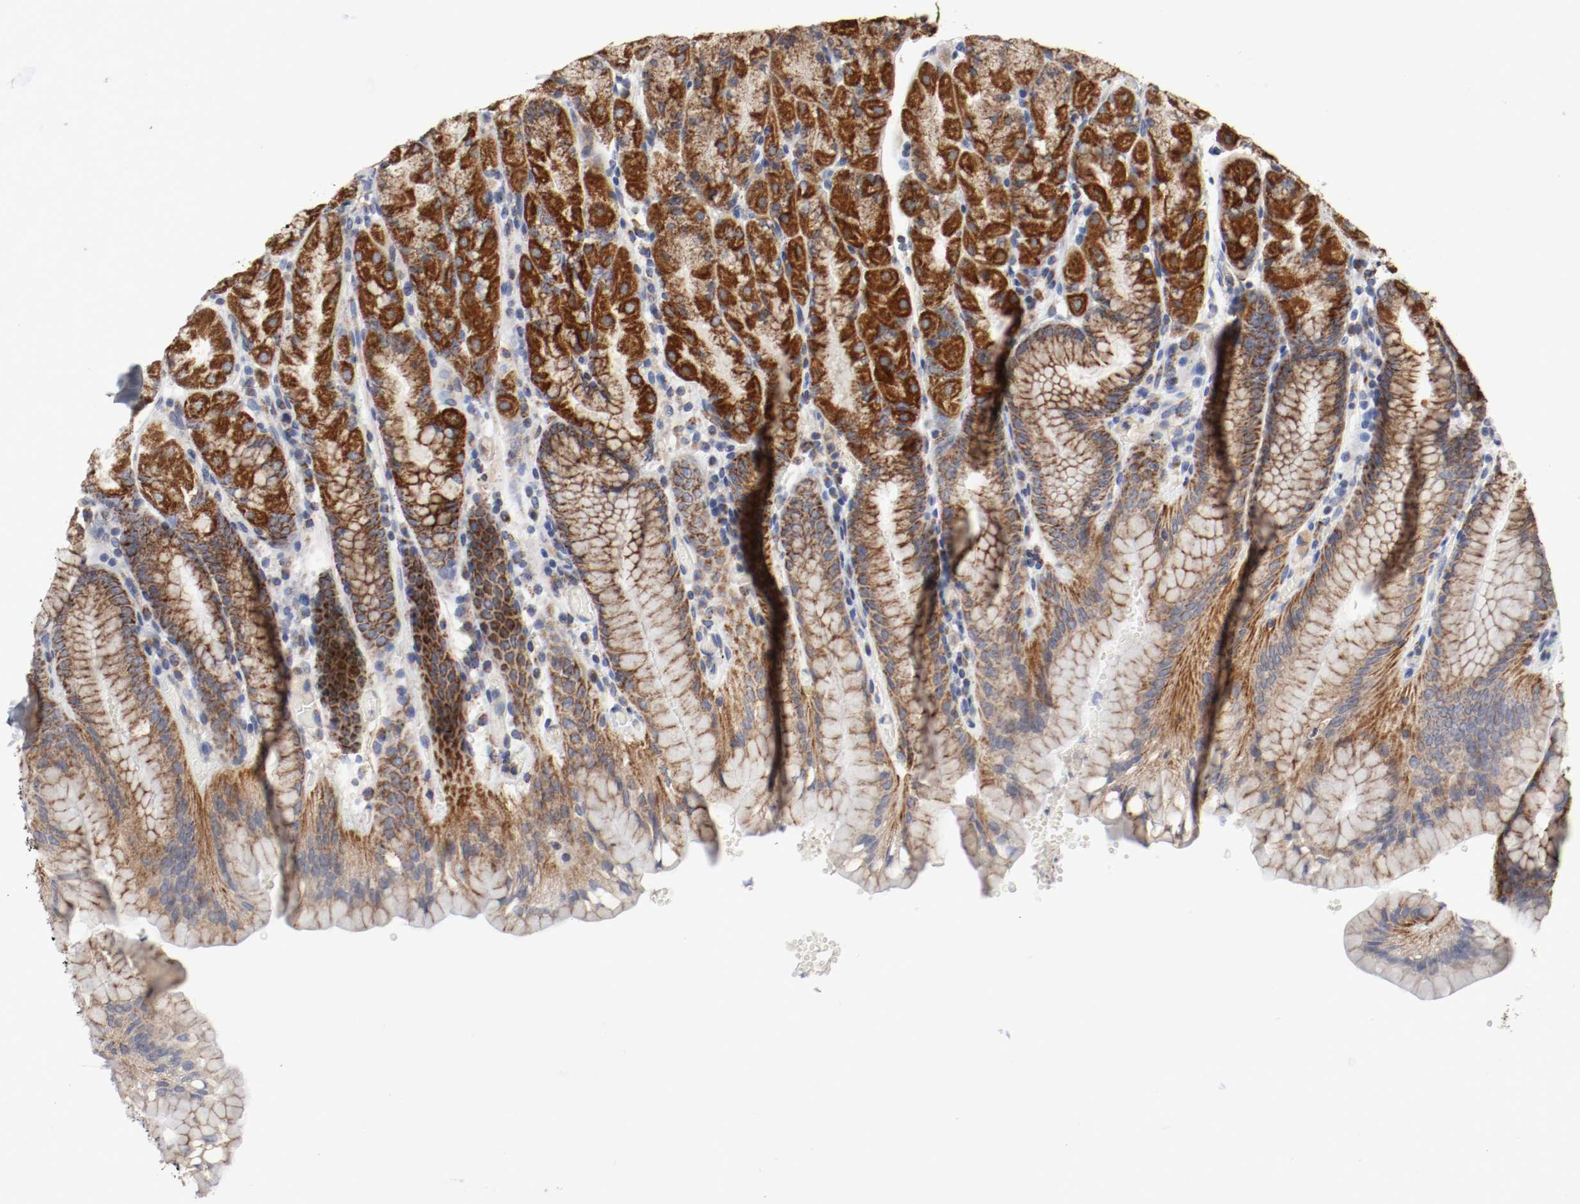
{"staining": {"intensity": "strong", "quantity": ">75%", "location": "cytoplasmic/membranous"}, "tissue": "stomach", "cell_type": "Glandular cells", "image_type": "normal", "snomed": [{"axis": "morphology", "description": "Normal tissue, NOS"}, {"axis": "topography", "description": "Stomach, upper"}, {"axis": "topography", "description": "Stomach"}], "caption": "Stomach stained with immunohistochemistry demonstrates strong cytoplasmic/membranous staining in about >75% of glandular cells.", "gene": "AFG3L2", "patient": {"sex": "male", "age": 76}}